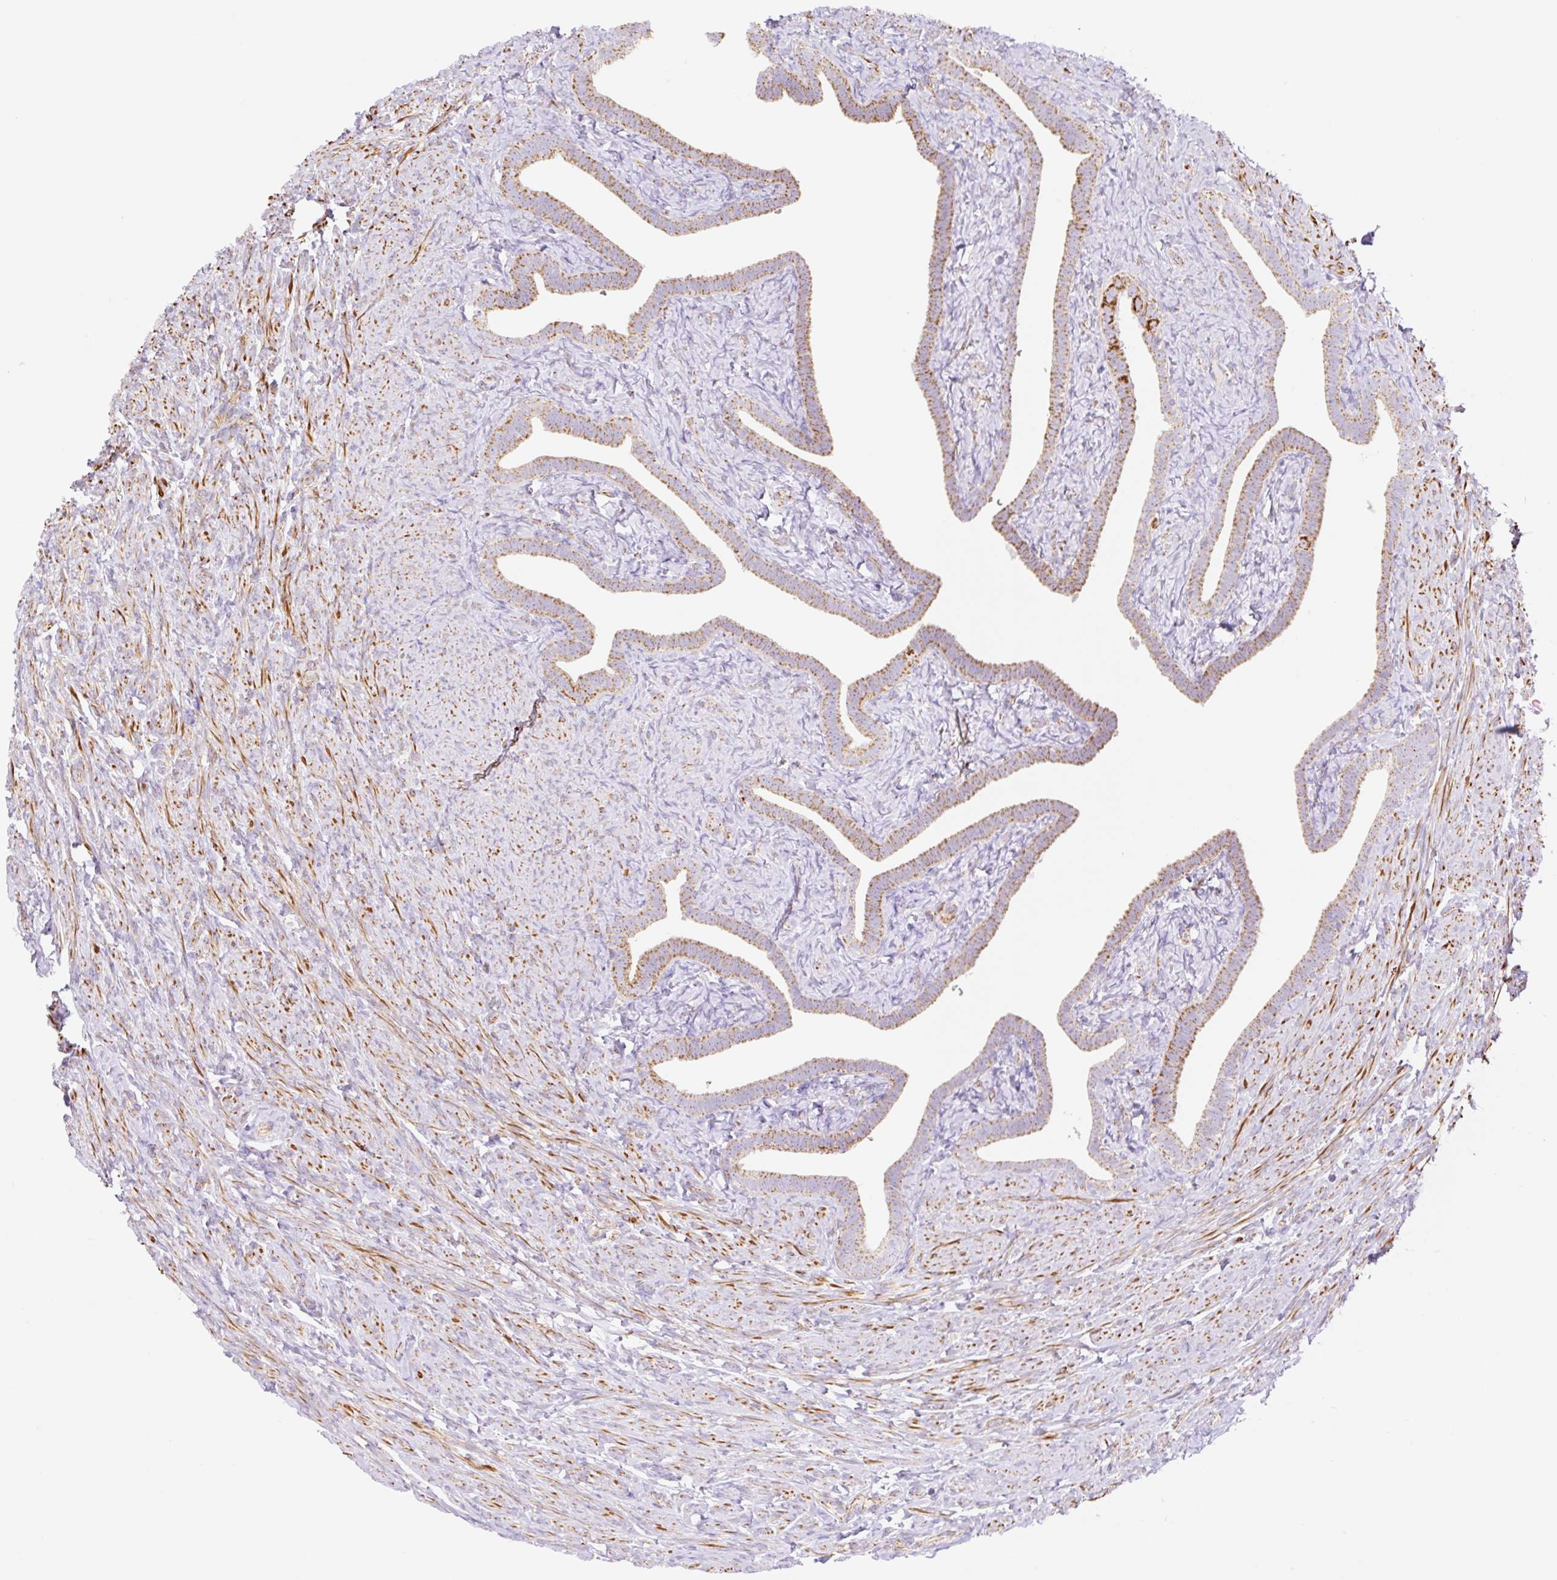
{"staining": {"intensity": "moderate", "quantity": ">75%", "location": "cytoplasmic/membranous"}, "tissue": "fallopian tube", "cell_type": "Glandular cells", "image_type": "normal", "snomed": [{"axis": "morphology", "description": "Normal tissue, NOS"}, {"axis": "topography", "description": "Fallopian tube"}], "caption": "Fallopian tube stained with a brown dye reveals moderate cytoplasmic/membranous positive expression in approximately >75% of glandular cells.", "gene": "ESAM", "patient": {"sex": "female", "age": 69}}